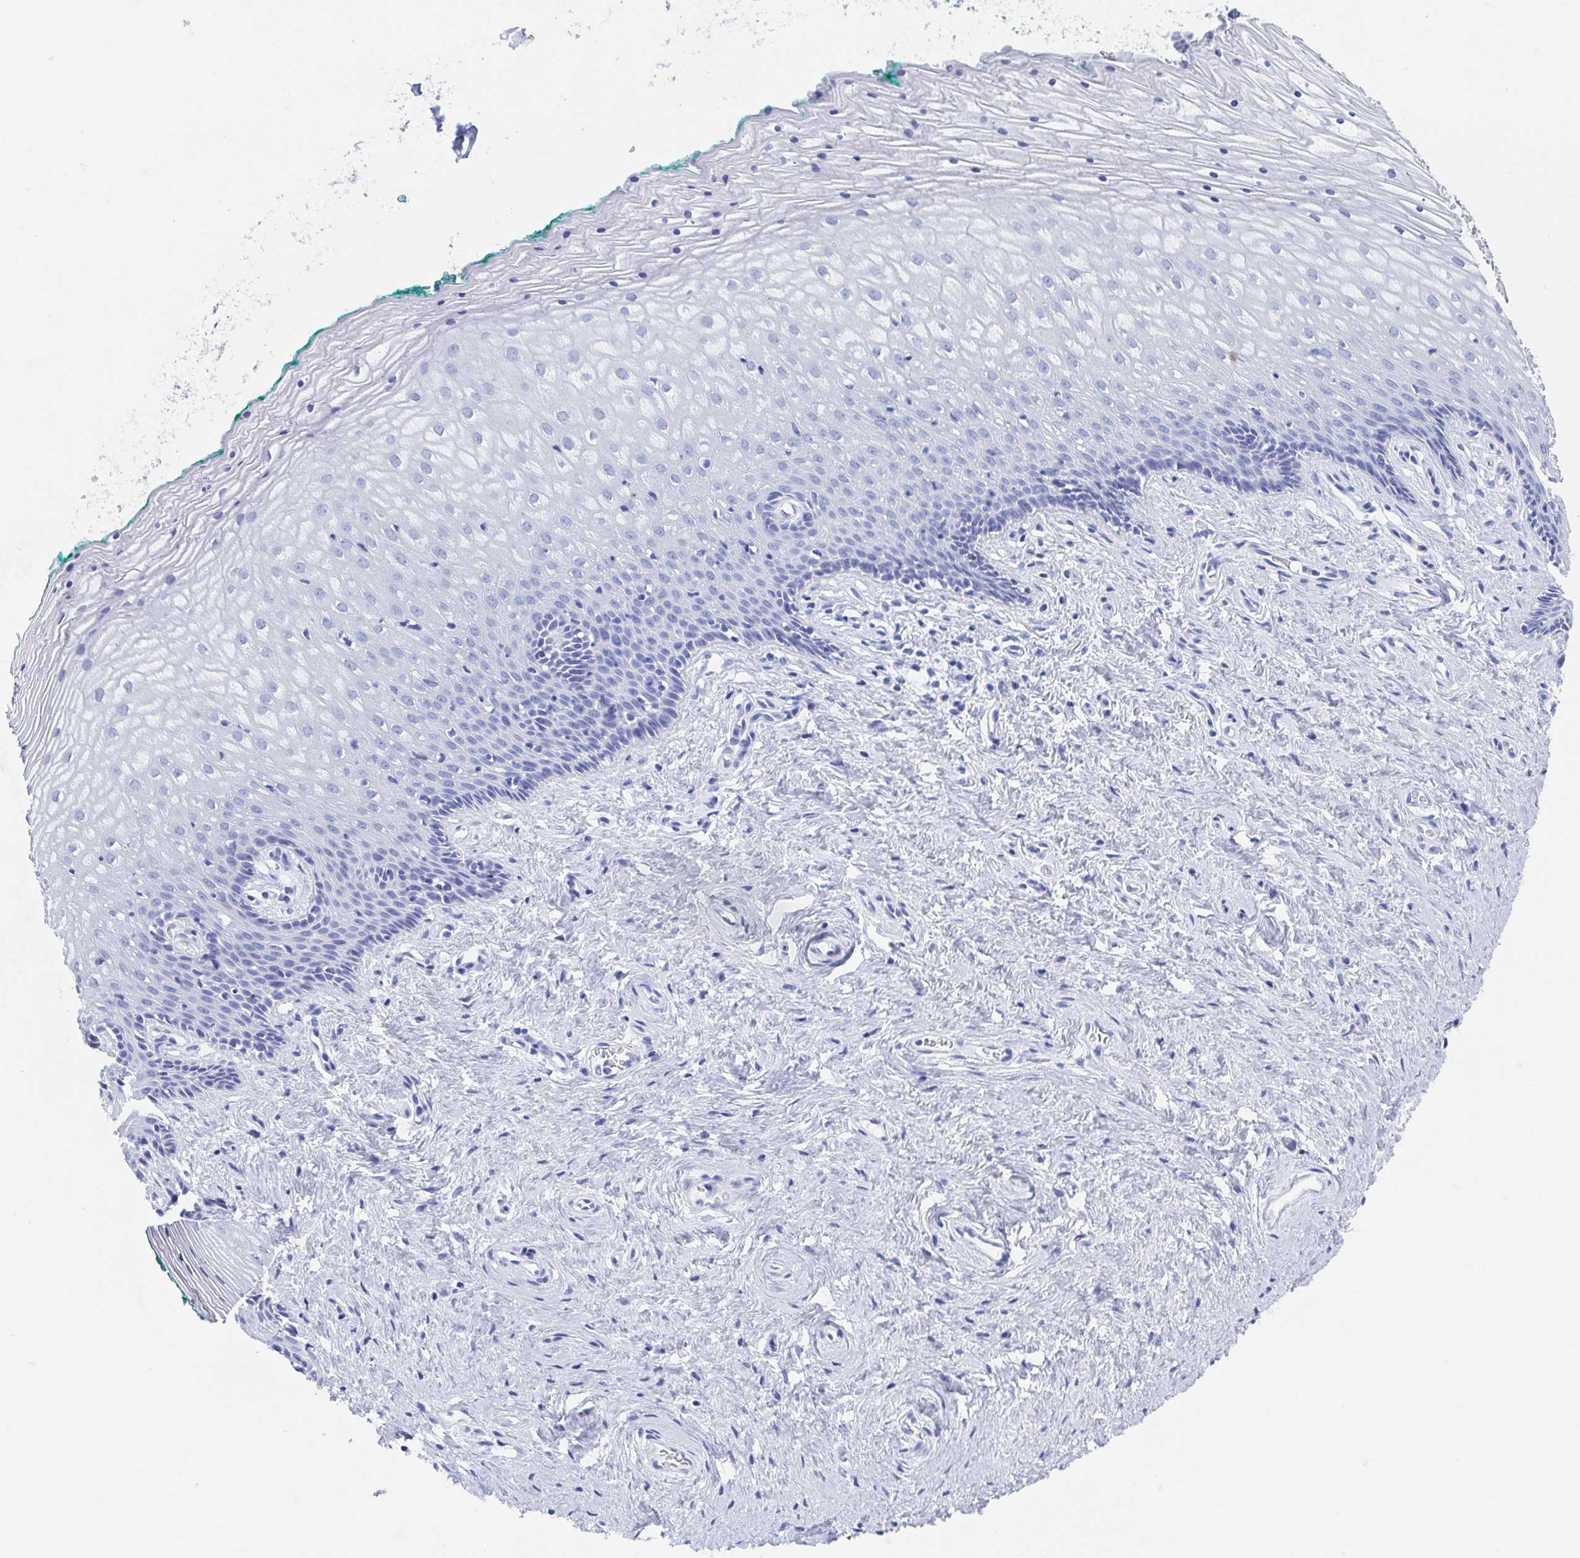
{"staining": {"intensity": "negative", "quantity": "none", "location": "none"}, "tissue": "vagina", "cell_type": "Squamous epithelial cells", "image_type": "normal", "snomed": [{"axis": "morphology", "description": "Normal tissue, NOS"}, {"axis": "topography", "description": "Vagina"}], "caption": "Photomicrograph shows no significant protein staining in squamous epithelial cells of benign vagina.", "gene": "C10orf53", "patient": {"sex": "female", "age": 45}}